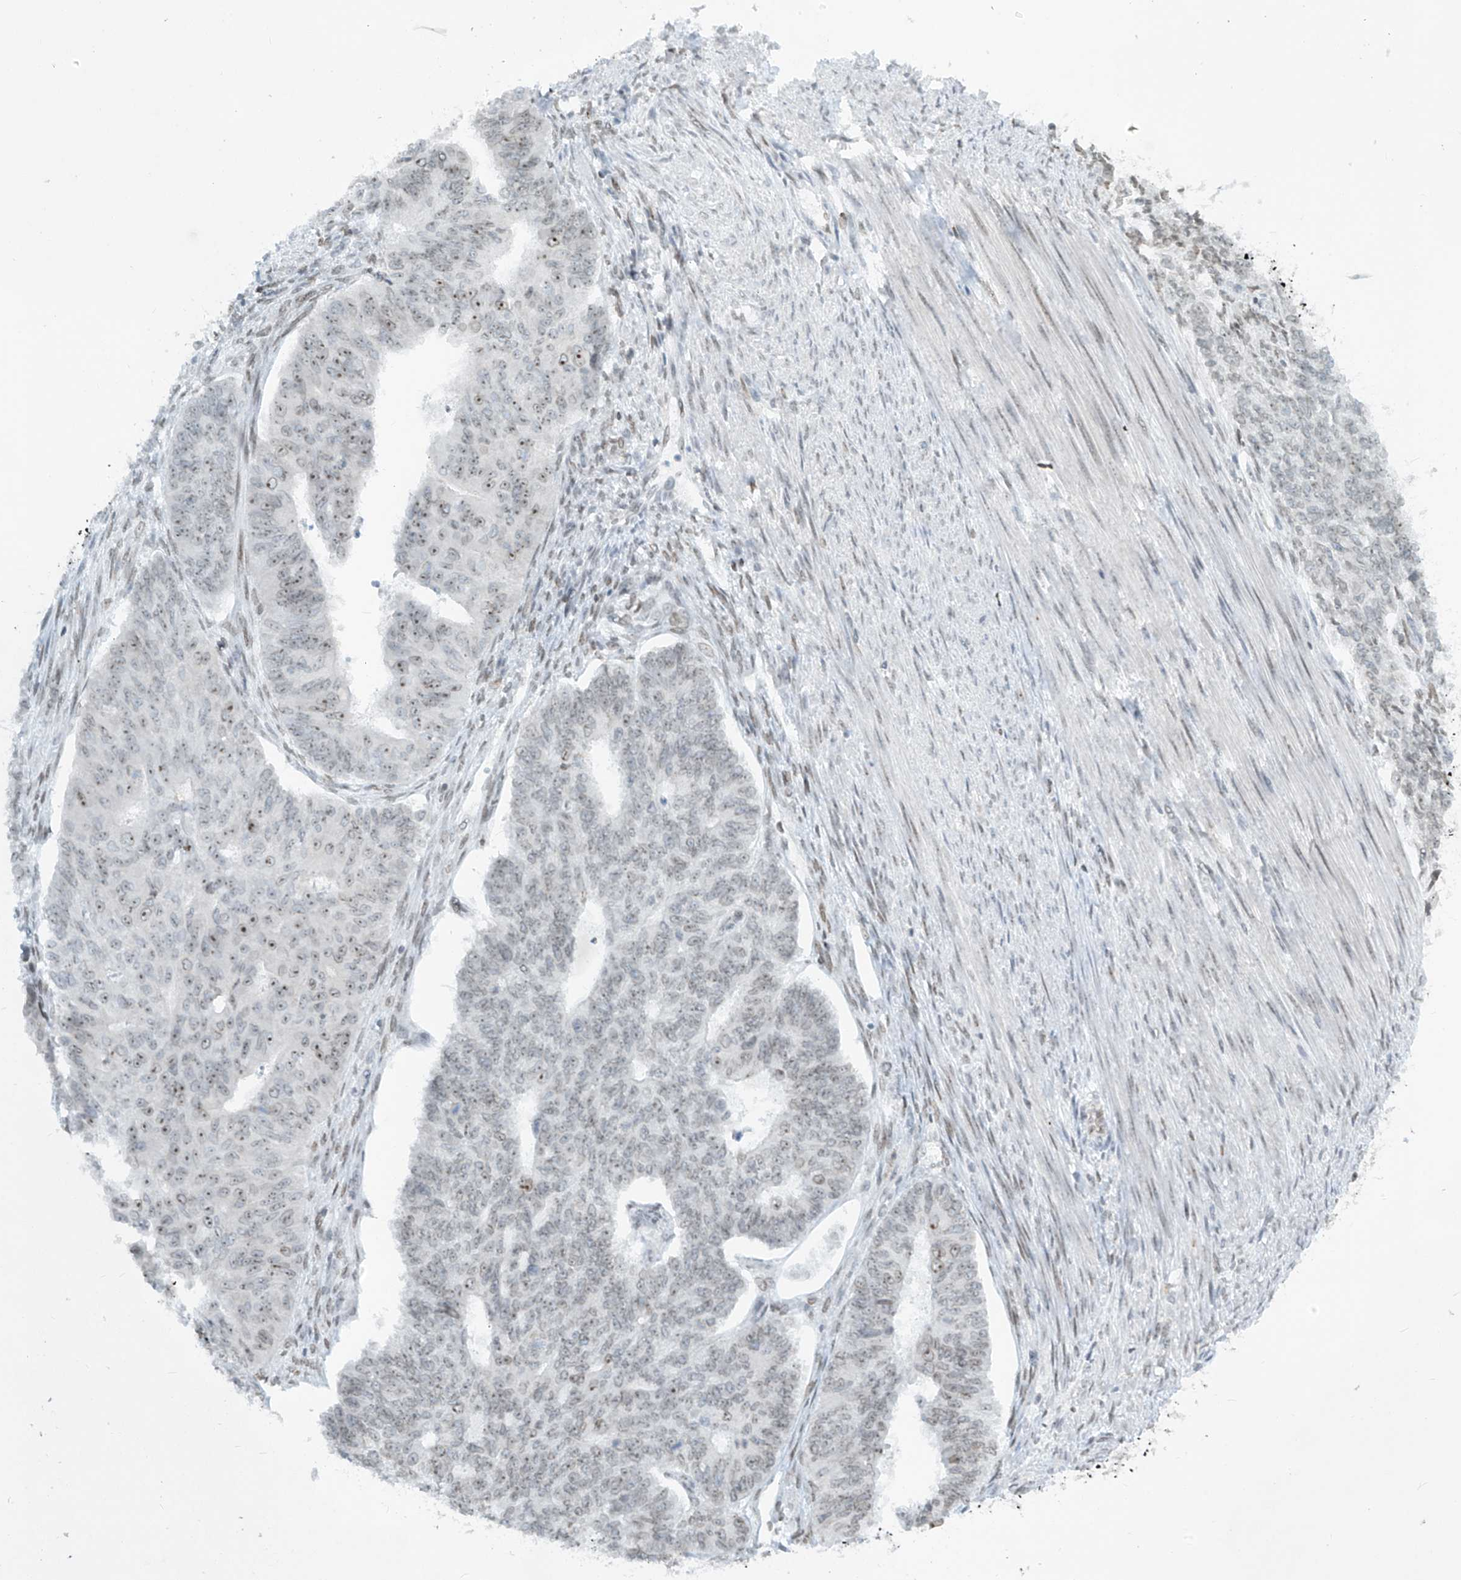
{"staining": {"intensity": "moderate", "quantity": "25%-75%", "location": "nuclear"}, "tissue": "endometrial cancer", "cell_type": "Tumor cells", "image_type": "cancer", "snomed": [{"axis": "morphology", "description": "Adenocarcinoma, NOS"}, {"axis": "topography", "description": "Endometrium"}], "caption": "High-power microscopy captured an IHC photomicrograph of endometrial cancer, revealing moderate nuclear expression in about 25%-75% of tumor cells. (DAB = brown stain, brightfield microscopy at high magnification).", "gene": "SAMD15", "patient": {"sex": "female", "age": 32}}